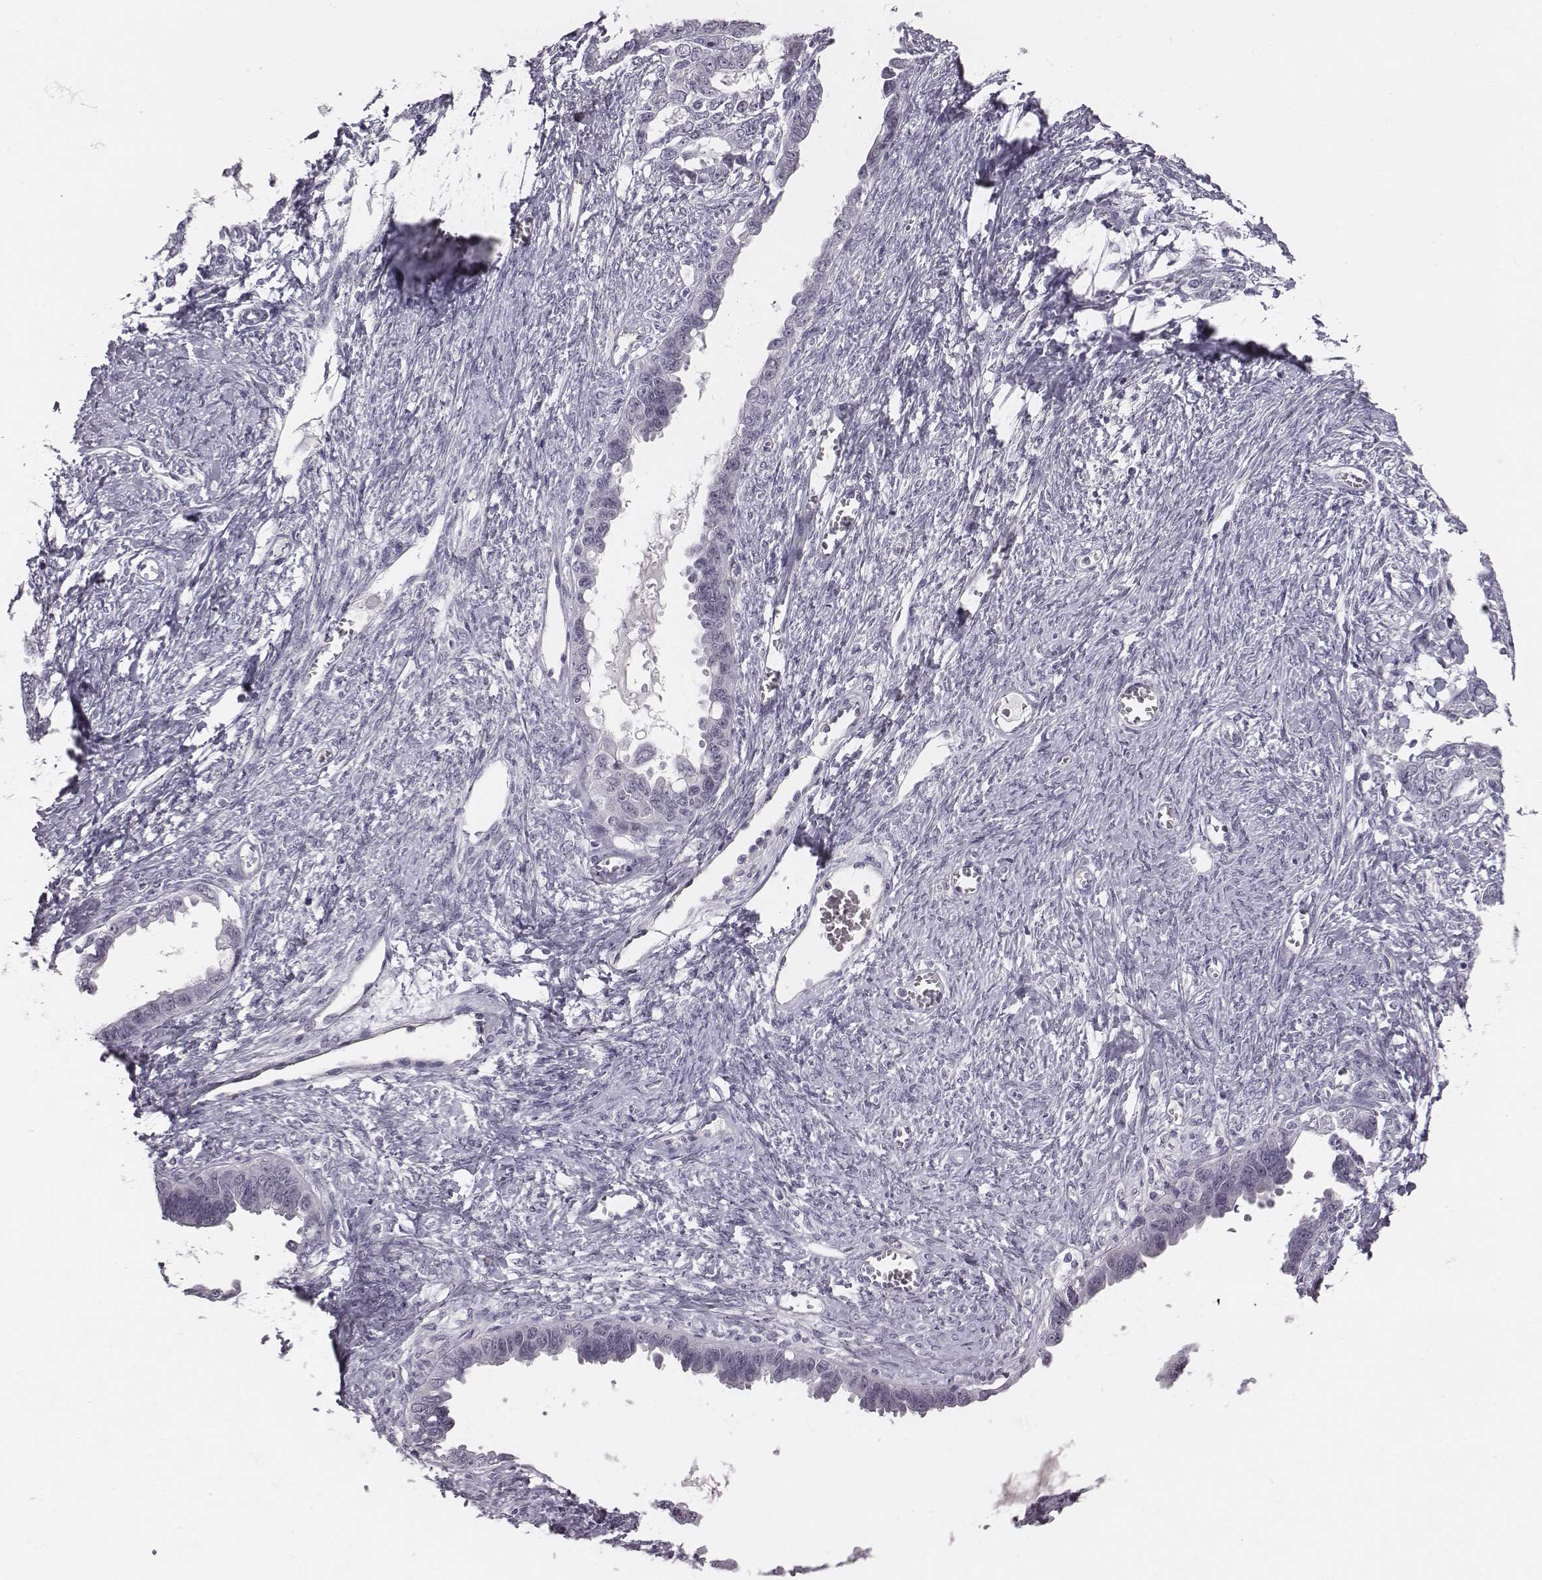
{"staining": {"intensity": "negative", "quantity": "none", "location": "none"}, "tissue": "ovarian cancer", "cell_type": "Tumor cells", "image_type": "cancer", "snomed": [{"axis": "morphology", "description": "Cystadenocarcinoma, serous, NOS"}, {"axis": "topography", "description": "Ovary"}], "caption": "Tumor cells are negative for protein expression in human ovarian cancer.", "gene": "CACNG4", "patient": {"sex": "female", "age": 69}}